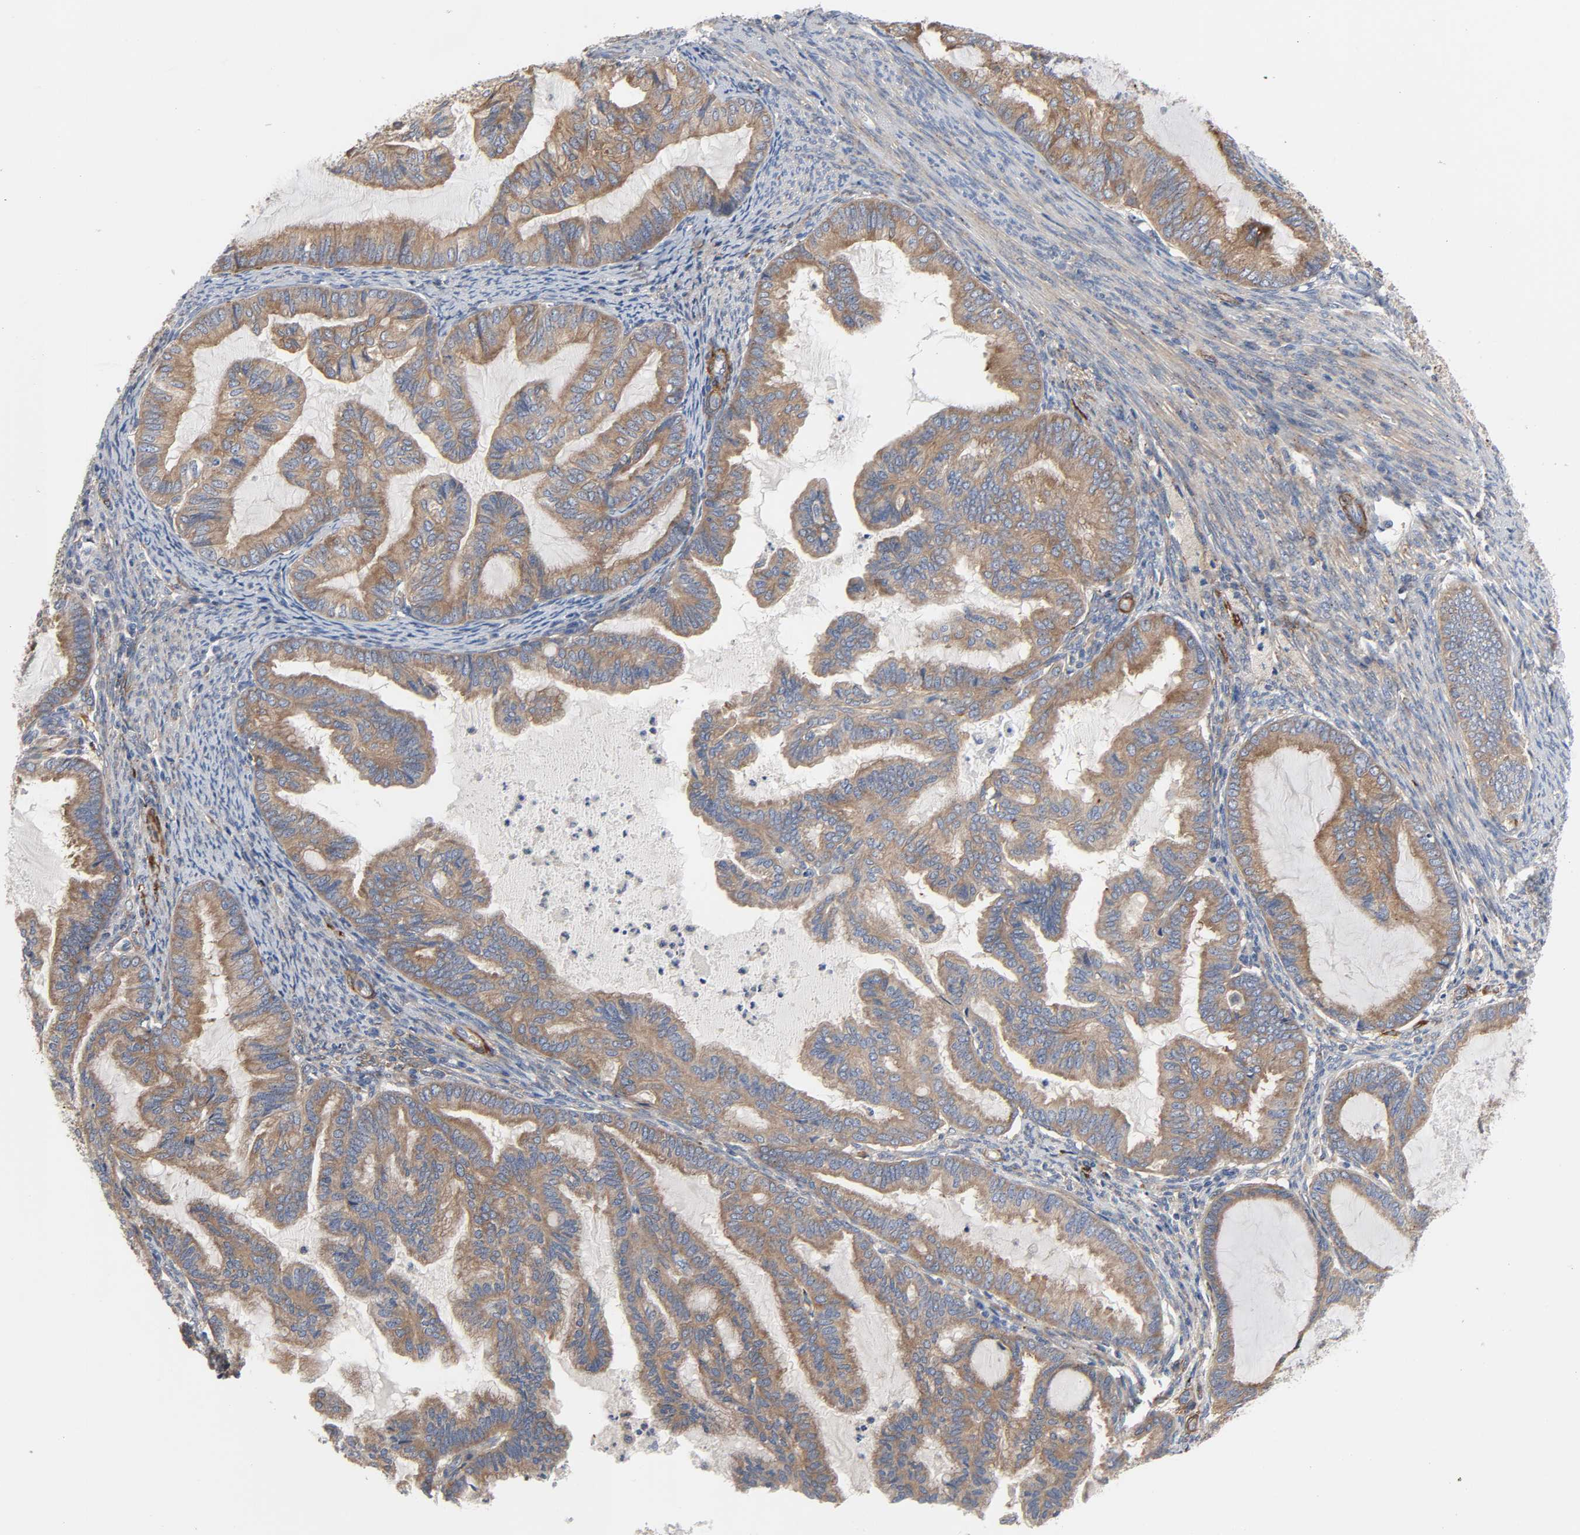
{"staining": {"intensity": "moderate", "quantity": ">75%", "location": "cytoplasmic/membranous"}, "tissue": "cervical cancer", "cell_type": "Tumor cells", "image_type": "cancer", "snomed": [{"axis": "morphology", "description": "Normal tissue, NOS"}, {"axis": "morphology", "description": "Adenocarcinoma, NOS"}, {"axis": "topography", "description": "Cervix"}, {"axis": "topography", "description": "Endometrium"}], "caption": "The immunohistochemical stain highlights moderate cytoplasmic/membranous staining in tumor cells of cervical cancer tissue.", "gene": "ARHGAP1", "patient": {"sex": "female", "age": 86}}